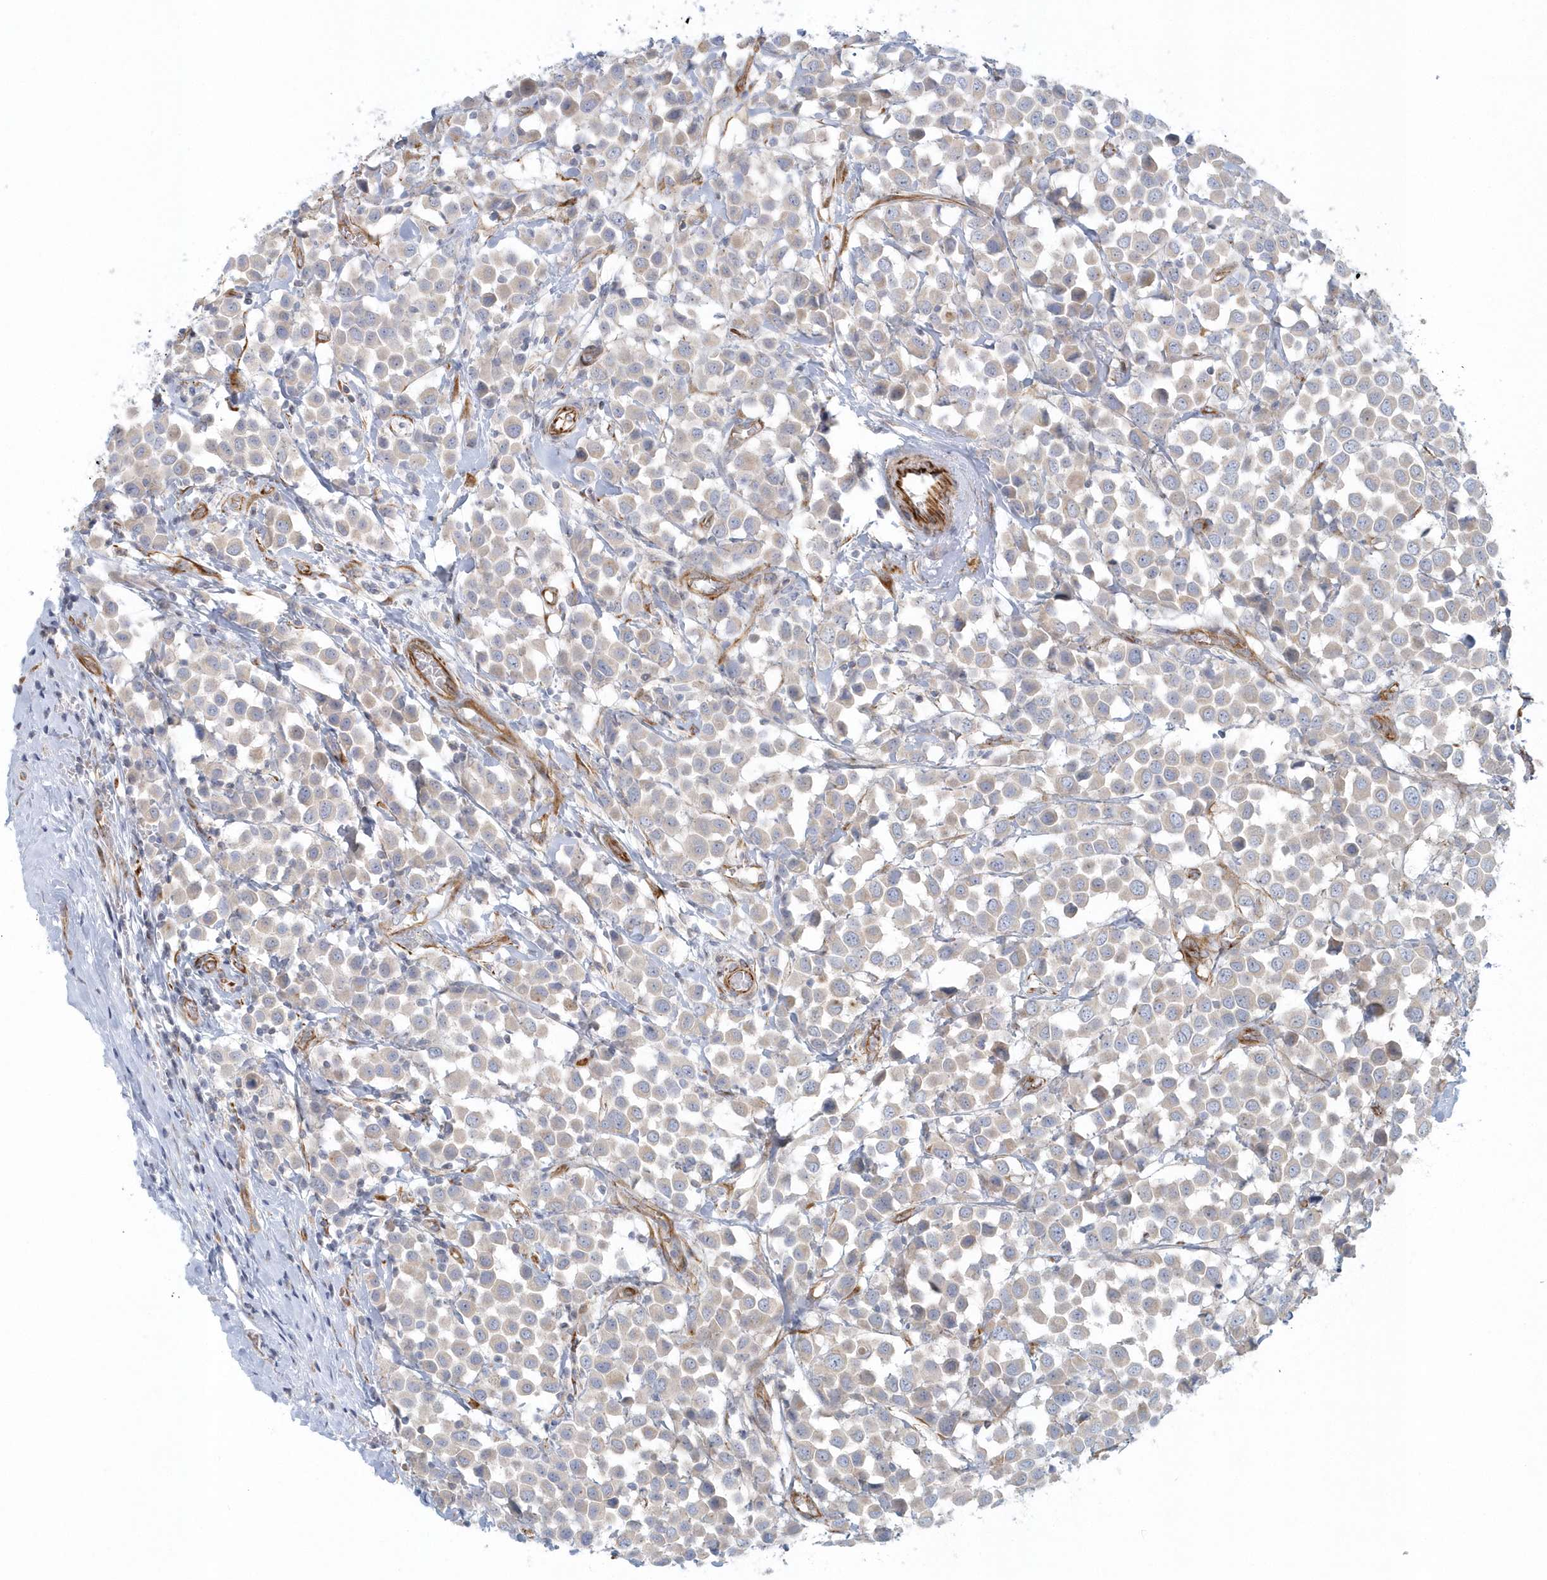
{"staining": {"intensity": "weak", "quantity": "<25%", "location": "cytoplasmic/membranous"}, "tissue": "breast cancer", "cell_type": "Tumor cells", "image_type": "cancer", "snomed": [{"axis": "morphology", "description": "Duct carcinoma"}, {"axis": "topography", "description": "Breast"}], "caption": "This is an immunohistochemistry (IHC) micrograph of human invasive ductal carcinoma (breast). There is no staining in tumor cells.", "gene": "GPR152", "patient": {"sex": "female", "age": 61}}